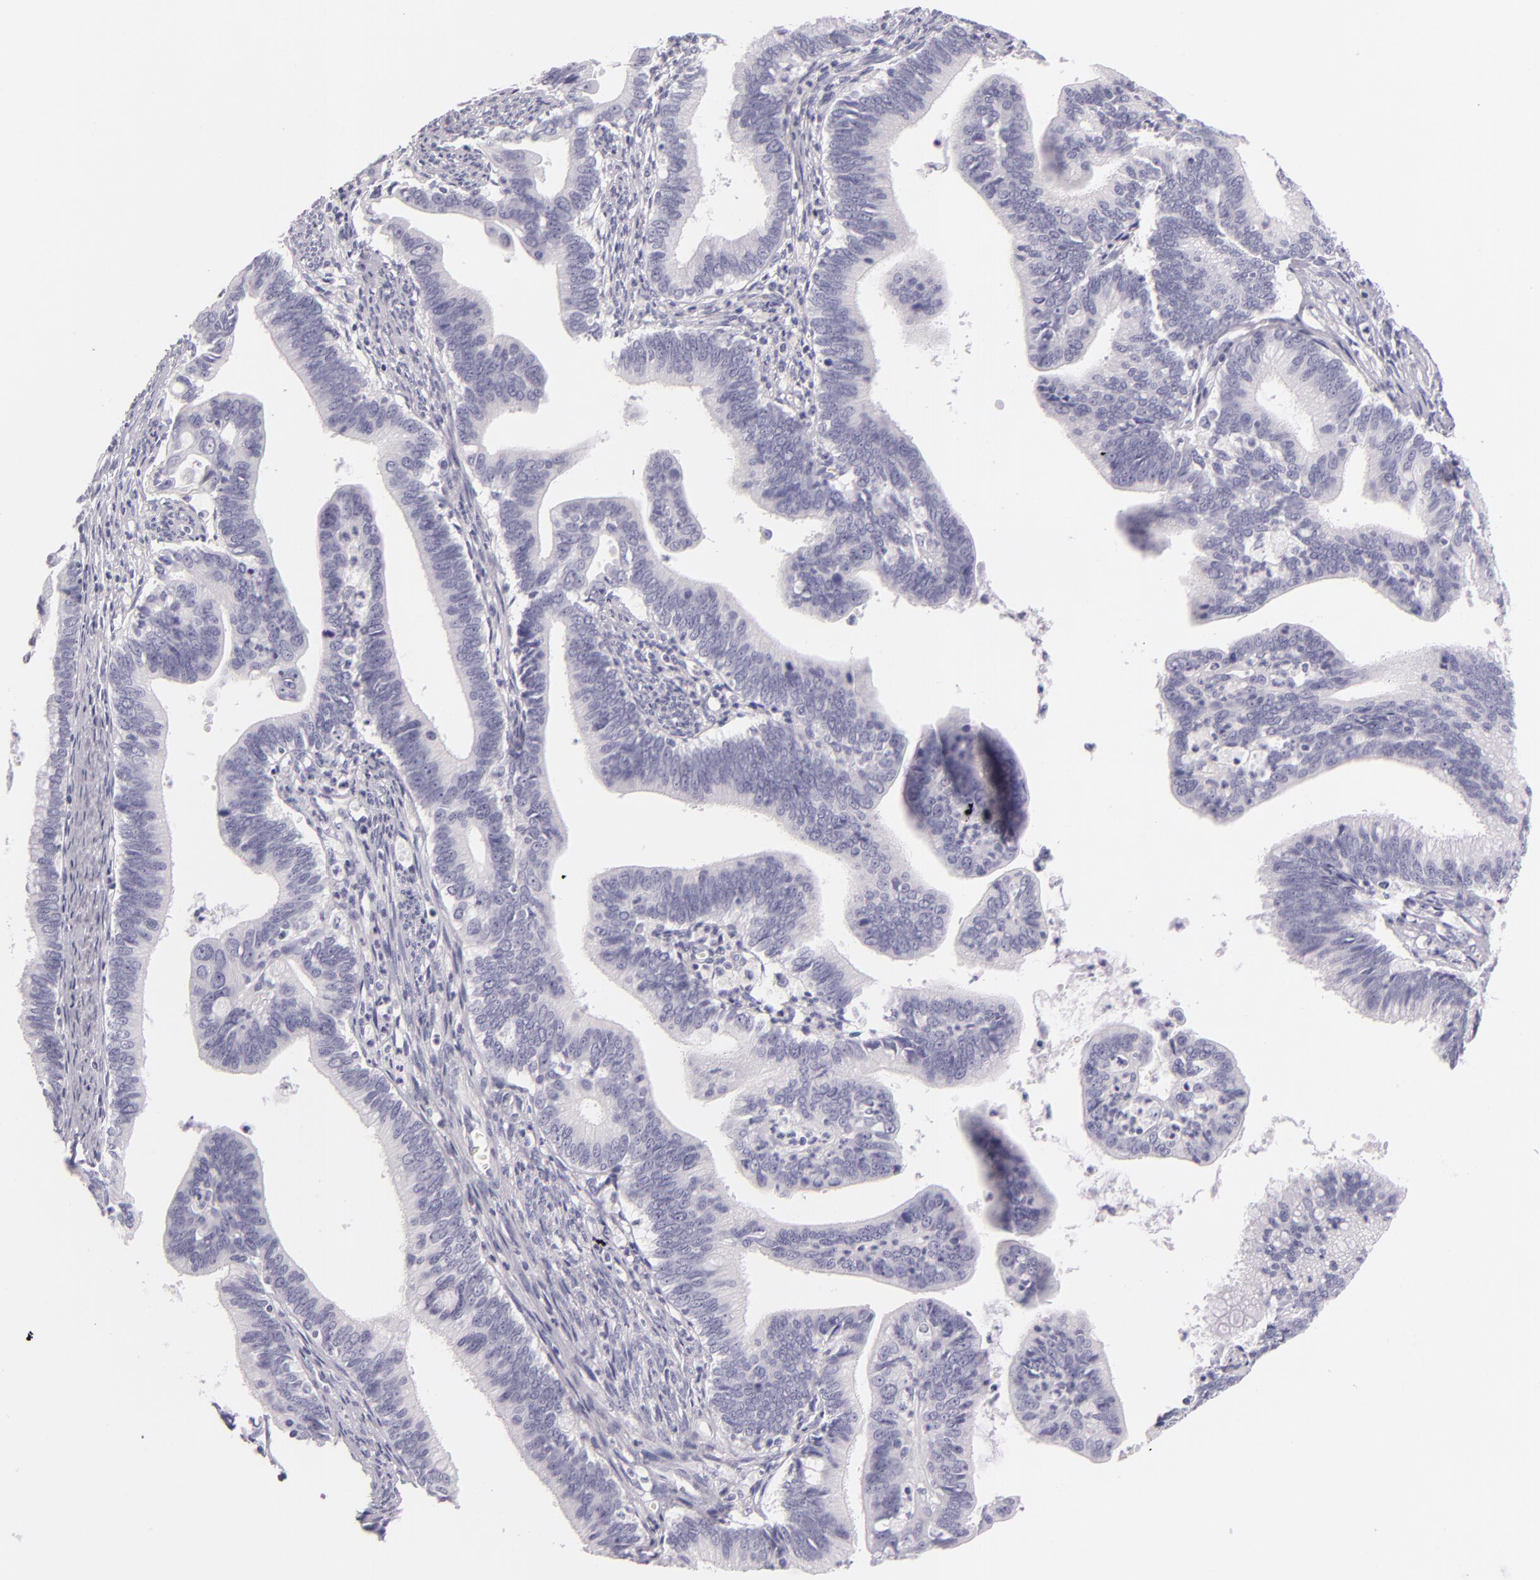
{"staining": {"intensity": "negative", "quantity": "none", "location": "none"}, "tissue": "cervical cancer", "cell_type": "Tumor cells", "image_type": "cancer", "snomed": [{"axis": "morphology", "description": "Adenocarcinoma, NOS"}, {"axis": "topography", "description": "Cervix"}], "caption": "Cervical adenocarcinoma was stained to show a protein in brown. There is no significant positivity in tumor cells.", "gene": "INA", "patient": {"sex": "female", "age": 47}}